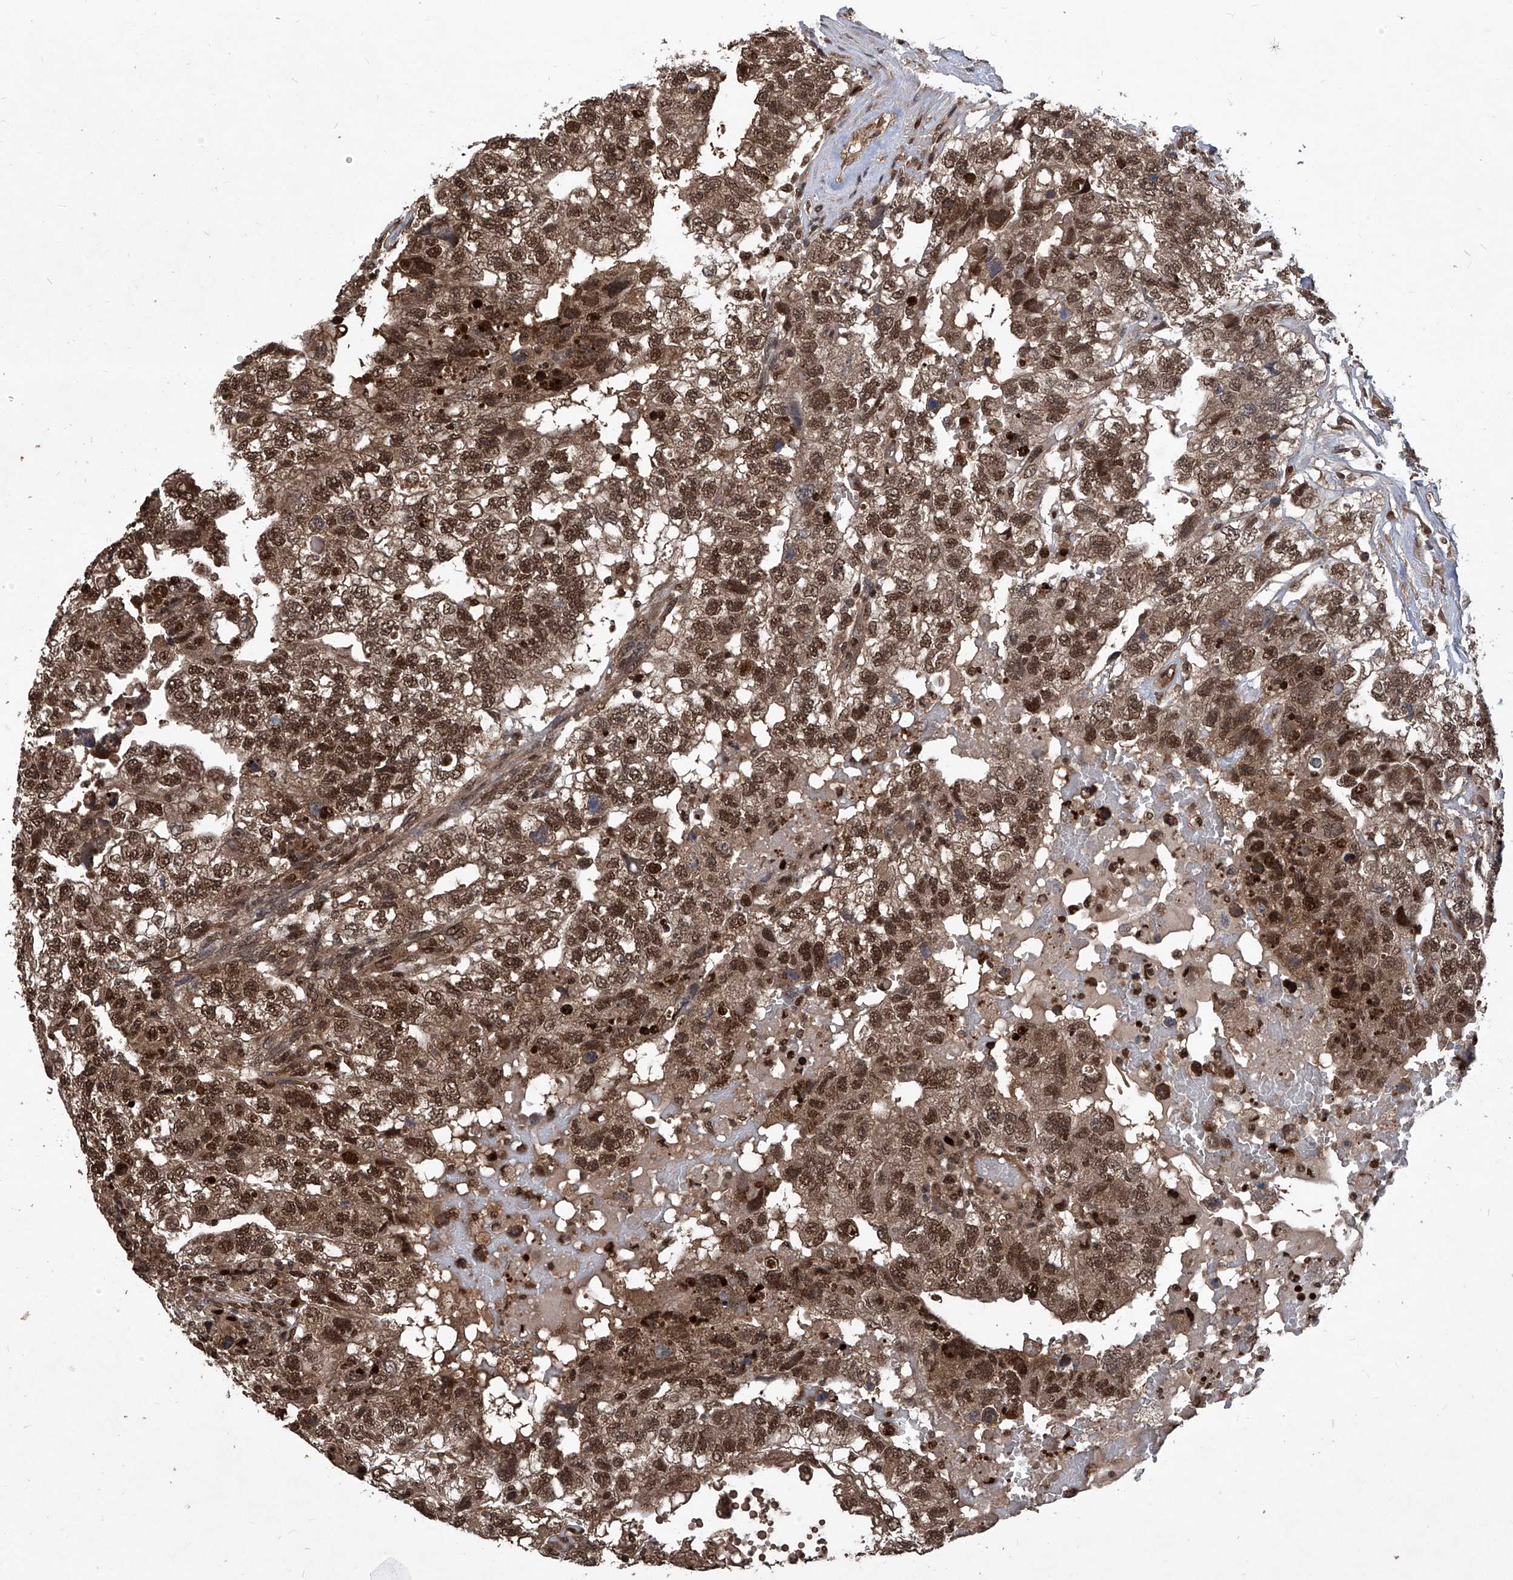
{"staining": {"intensity": "moderate", "quantity": ">75%", "location": "cytoplasmic/membranous,nuclear"}, "tissue": "testis cancer", "cell_type": "Tumor cells", "image_type": "cancer", "snomed": [{"axis": "morphology", "description": "Carcinoma, Embryonal, NOS"}, {"axis": "topography", "description": "Testis"}], "caption": "There is medium levels of moderate cytoplasmic/membranous and nuclear expression in tumor cells of embryonal carcinoma (testis), as demonstrated by immunohistochemical staining (brown color).", "gene": "PSMB1", "patient": {"sex": "male", "age": 36}}